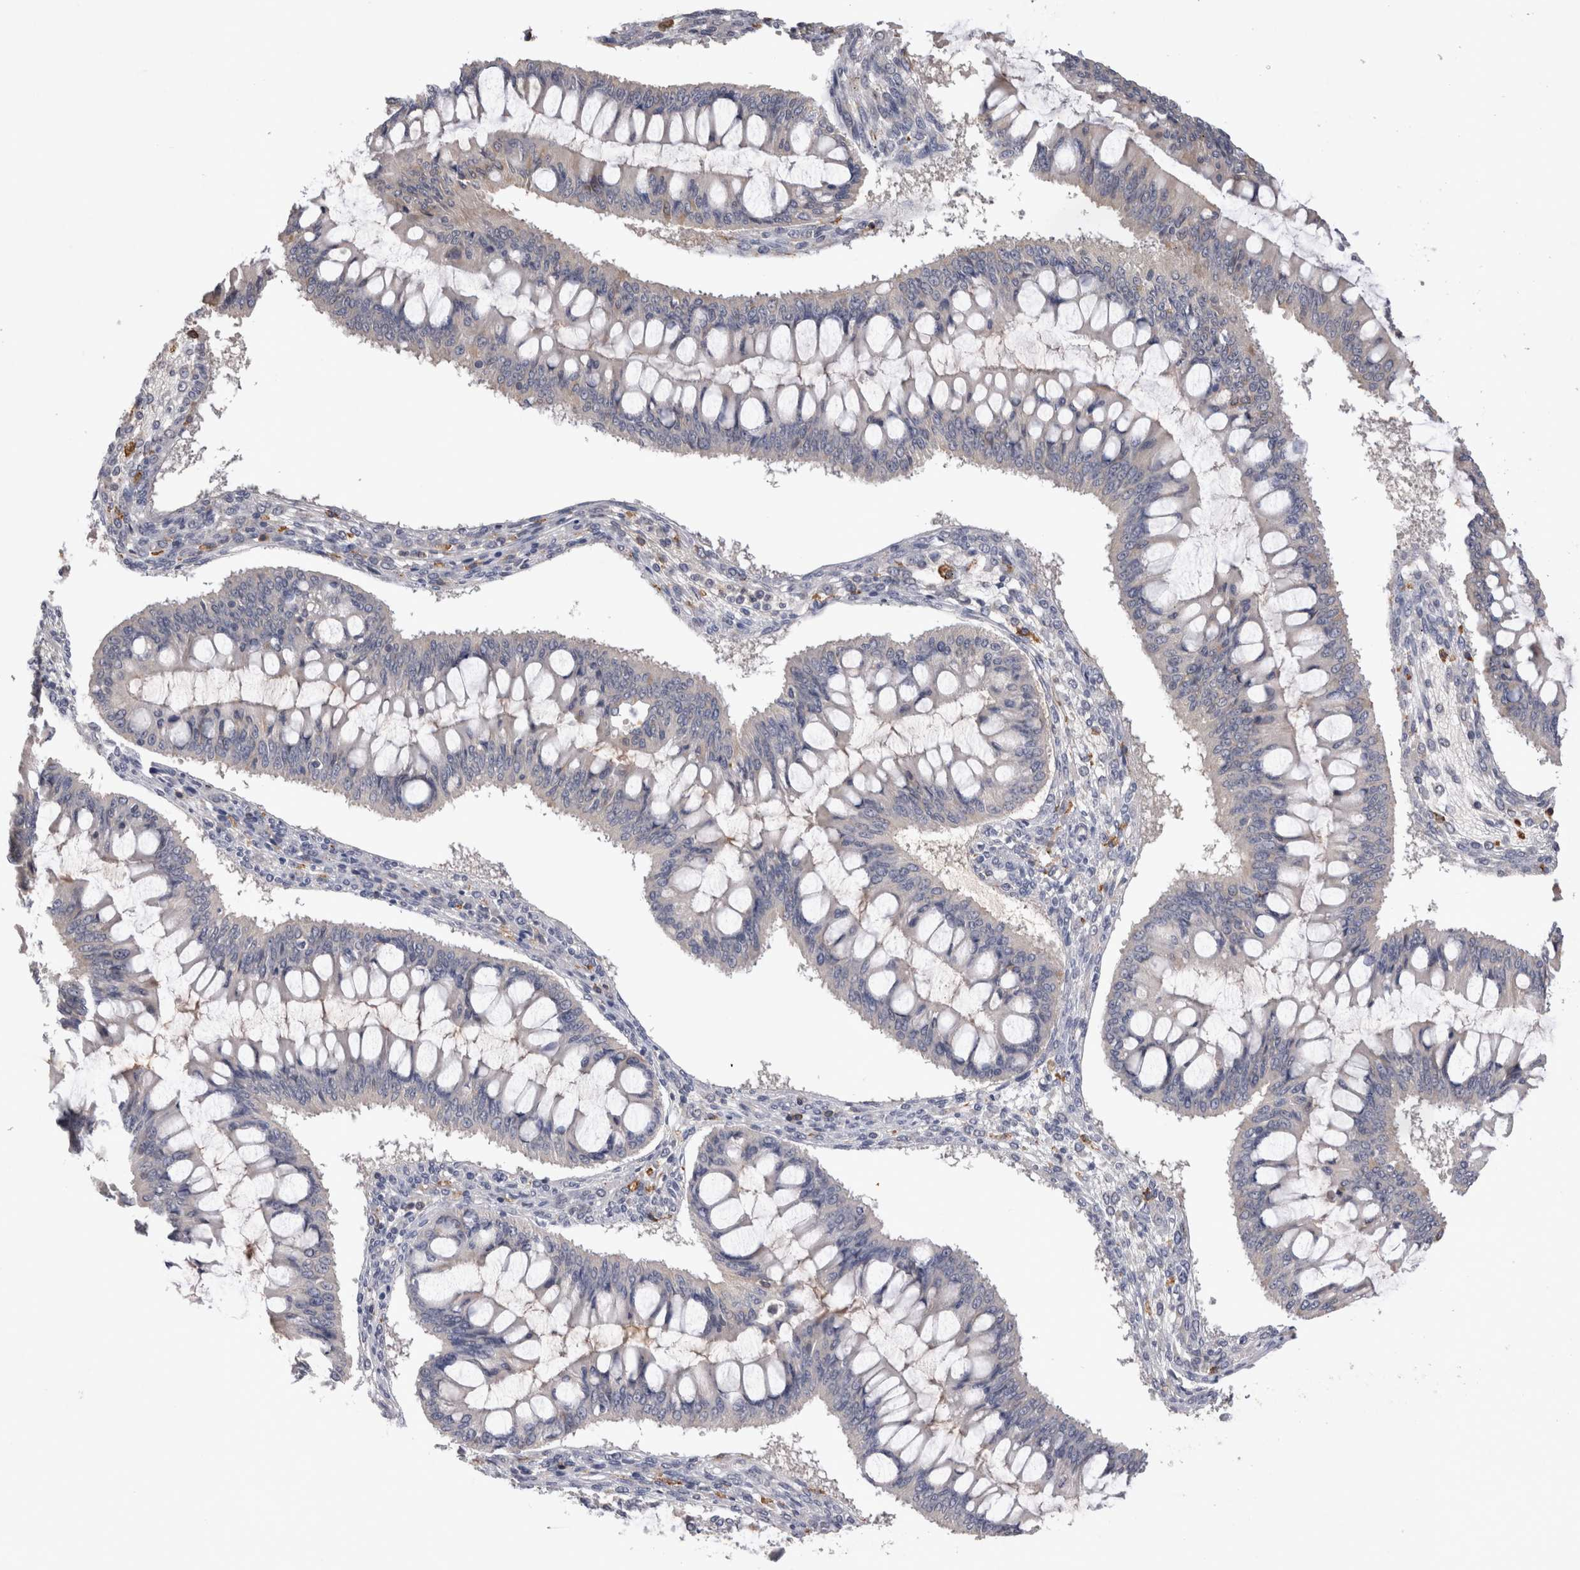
{"staining": {"intensity": "negative", "quantity": "none", "location": "none"}, "tissue": "ovarian cancer", "cell_type": "Tumor cells", "image_type": "cancer", "snomed": [{"axis": "morphology", "description": "Cystadenocarcinoma, mucinous, NOS"}, {"axis": "topography", "description": "Ovary"}], "caption": "Human ovarian cancer stained for a protein using IHC displays no positivity in tumor cells.", "gene": "VSIG4", "patient": {"sex": "female", "age": 73}}